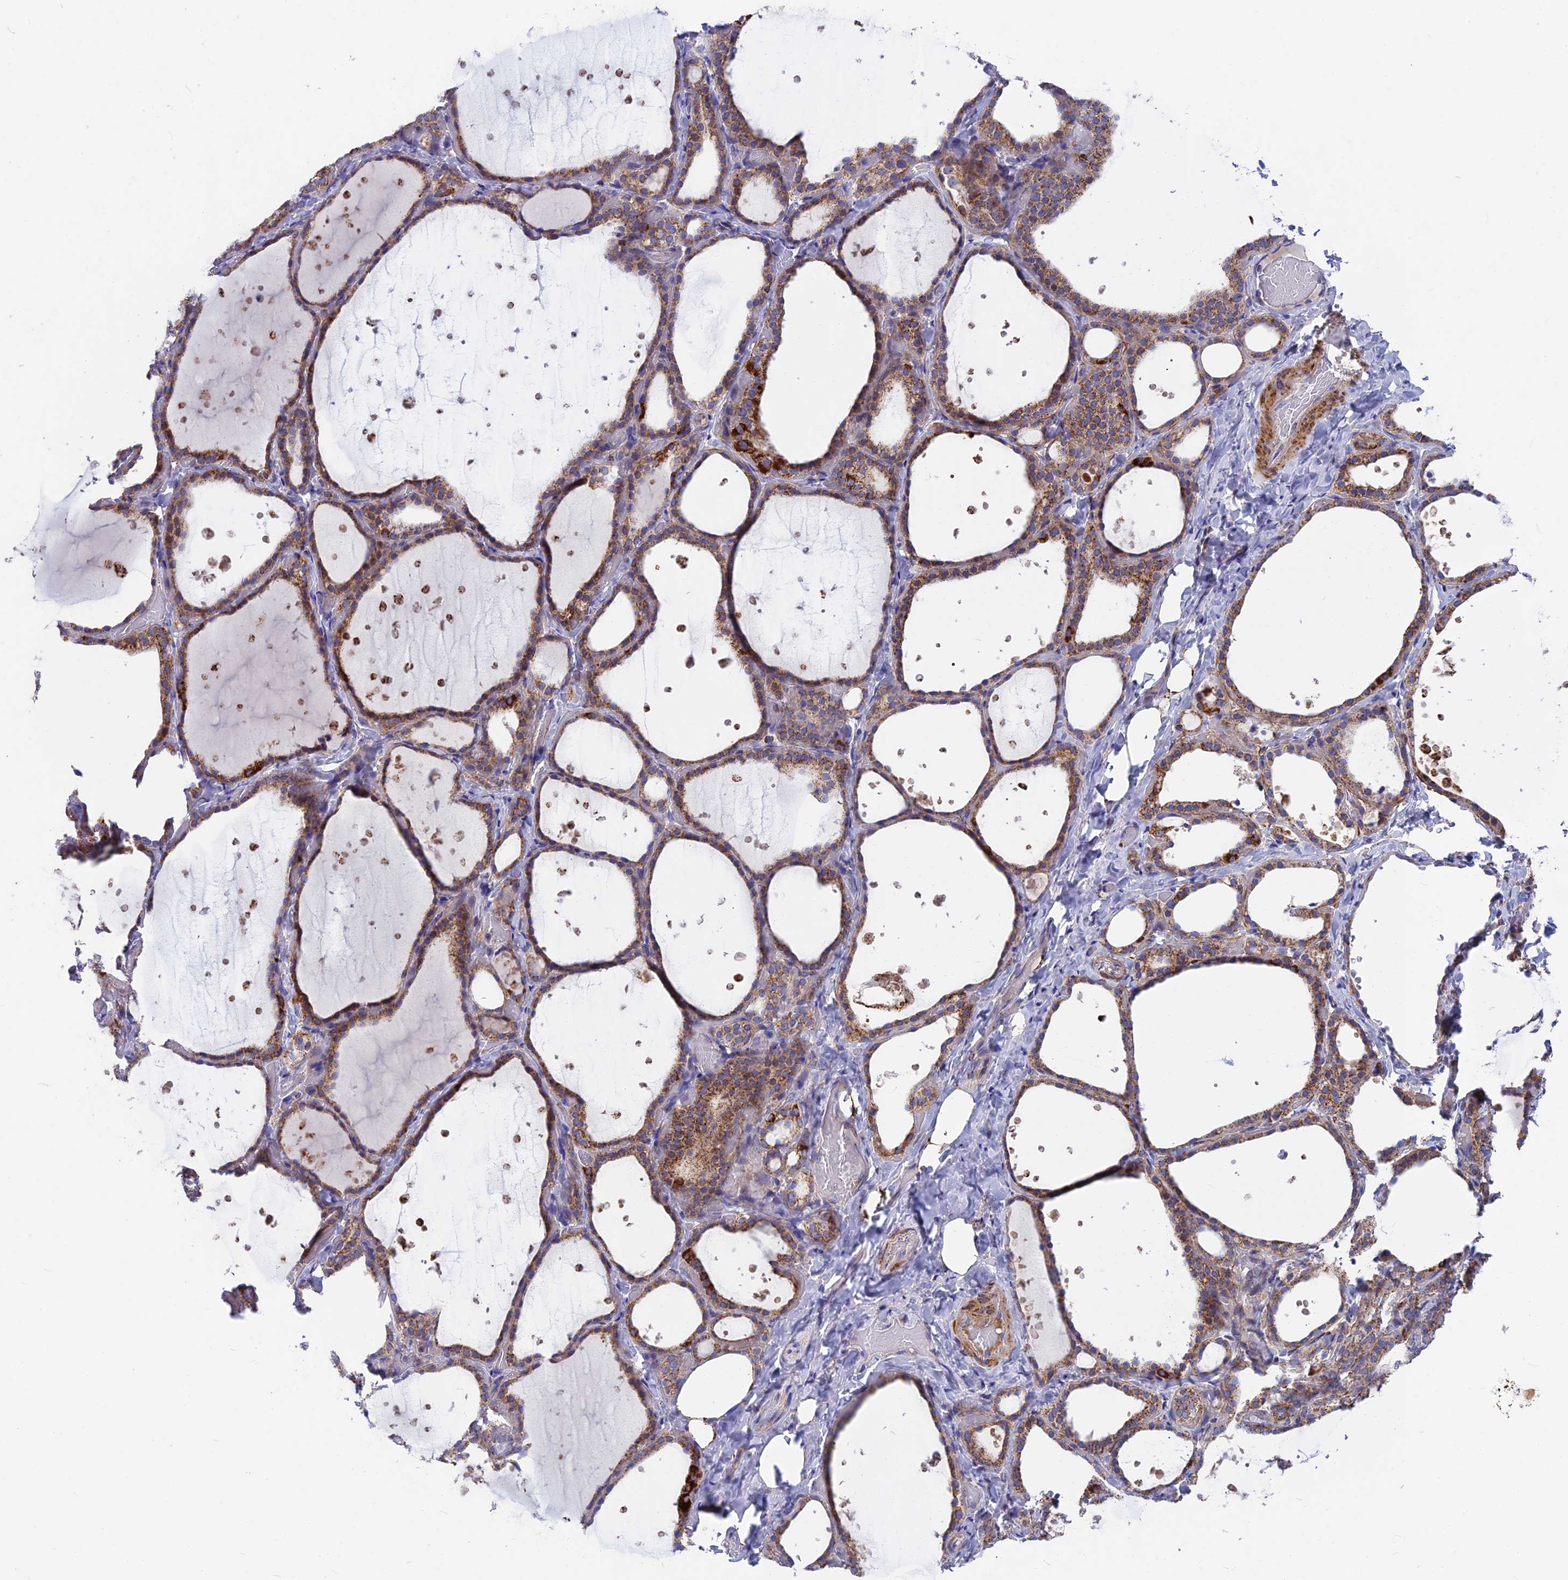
{"staining": {"intensity": "moderate", "quantity": ">75%", "location": "cytoplasmic/membranous"}, "tissue": "thyroid gland", "cell_type": "Glandular cells", "image_type": "normal", "snomed": [{"axis": "morphology", "description": "Normal tissue, NOS"}, {"axis": "topography", "description": "Thyroid gland"}], "caption": "Immunohistochemistry (IHC) image of unremarkable thyroid gland: thyroid gland stained using immunohistochemistry exhibits medium levels of moderate protein expression localized specifically in the cytoplasmic/membranous of glandular cells, appearing as a cytoplasmic/membranous brown color.", "gene": "CS", "patient": {"sex": "female", "age": 44}}